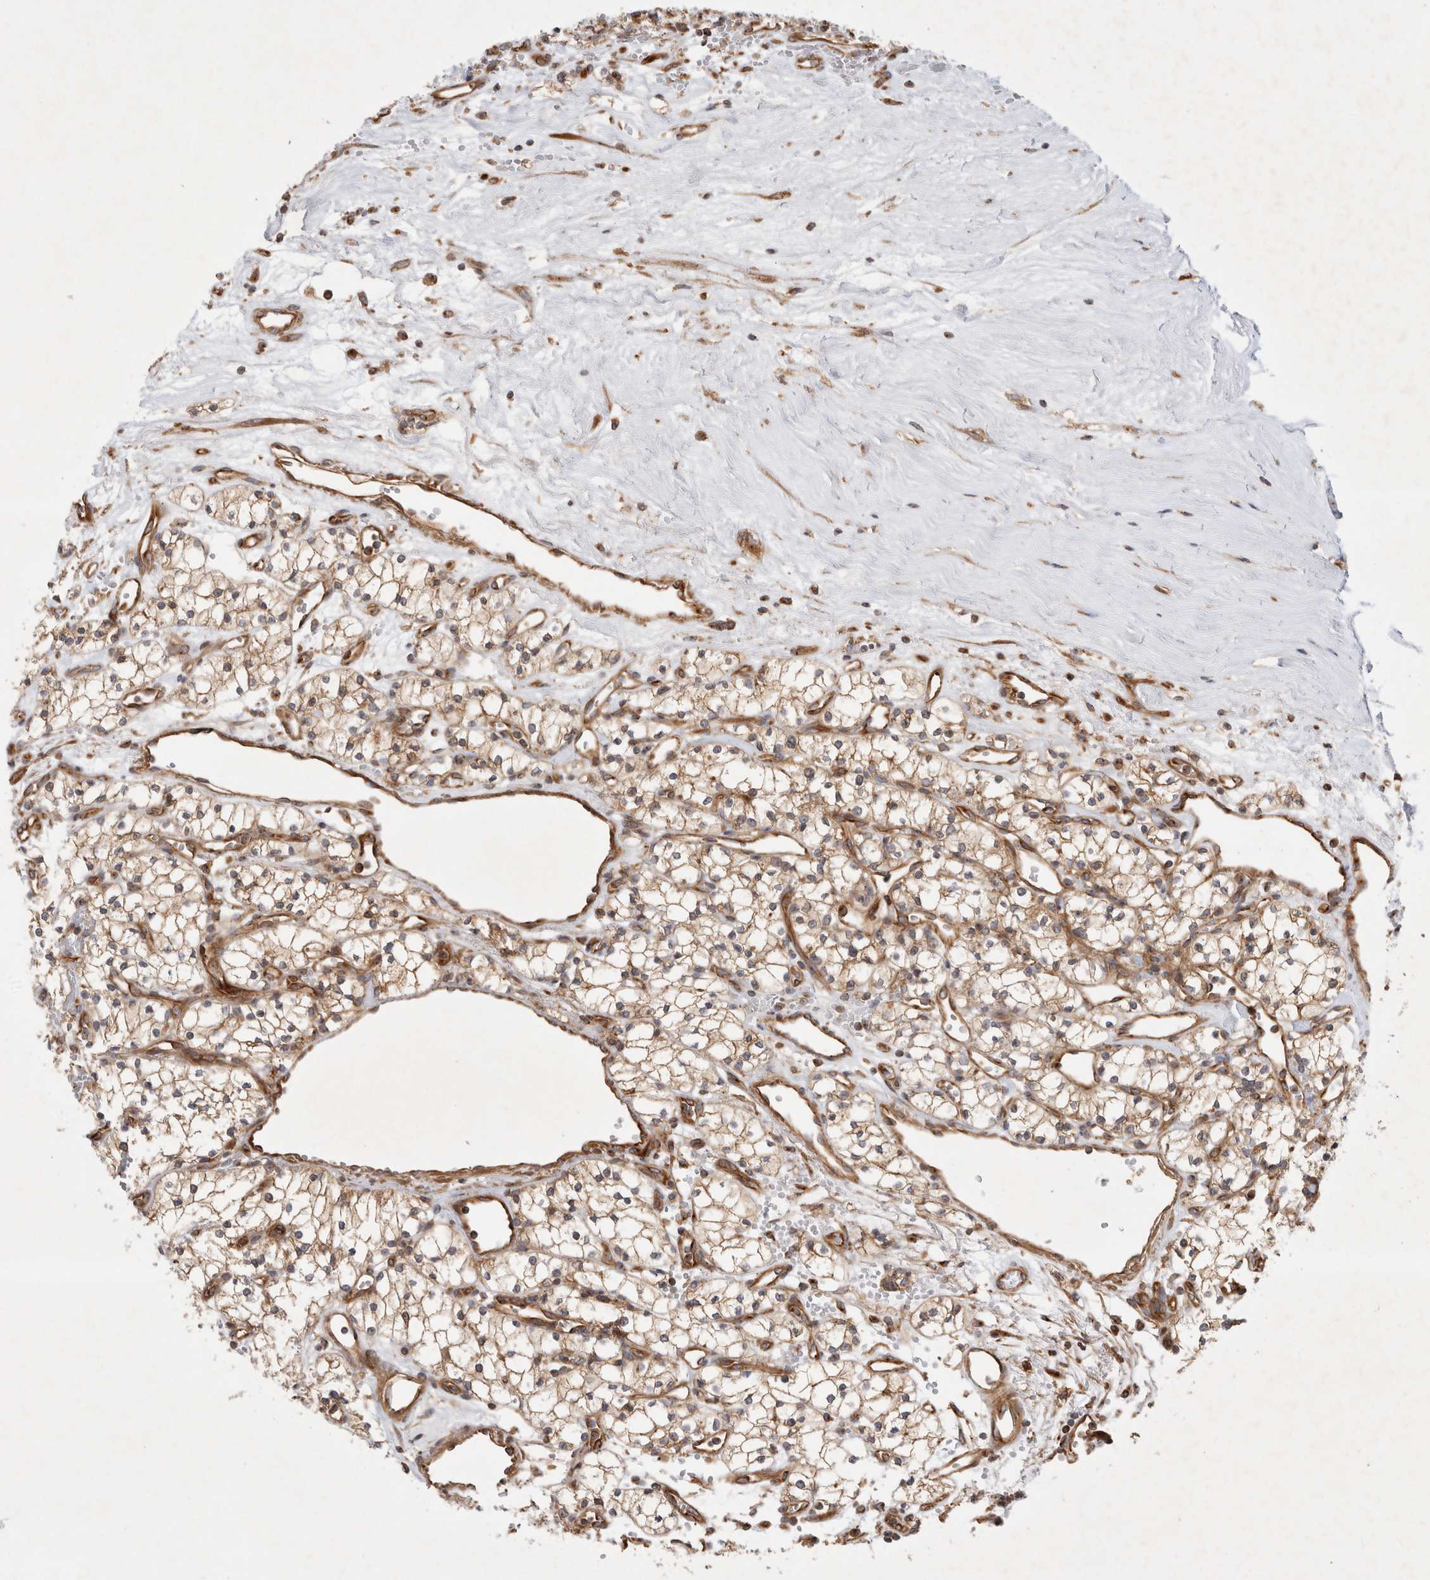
{"staining": {"intensity": "weak", "quantity": "25%-75%", "location": "cytoplasmic/membranous"}, "tissue": "renal cancer", "cell_type": "Tumor cells", "image_type": "cancer", "snomed": [{"axis": "morphology", "description": "Adenocarcinoma, NOS"}, {"axis": "topography", "description": "Kidney"}], "caption": "This image exhibits IHC staining of renal cancer, with low weak cytoplasmic/membranous expression in approximately 25%-75% of tumor cells.", "gene": "GPR150", "patient": {"sex": "male", "age": 59}}